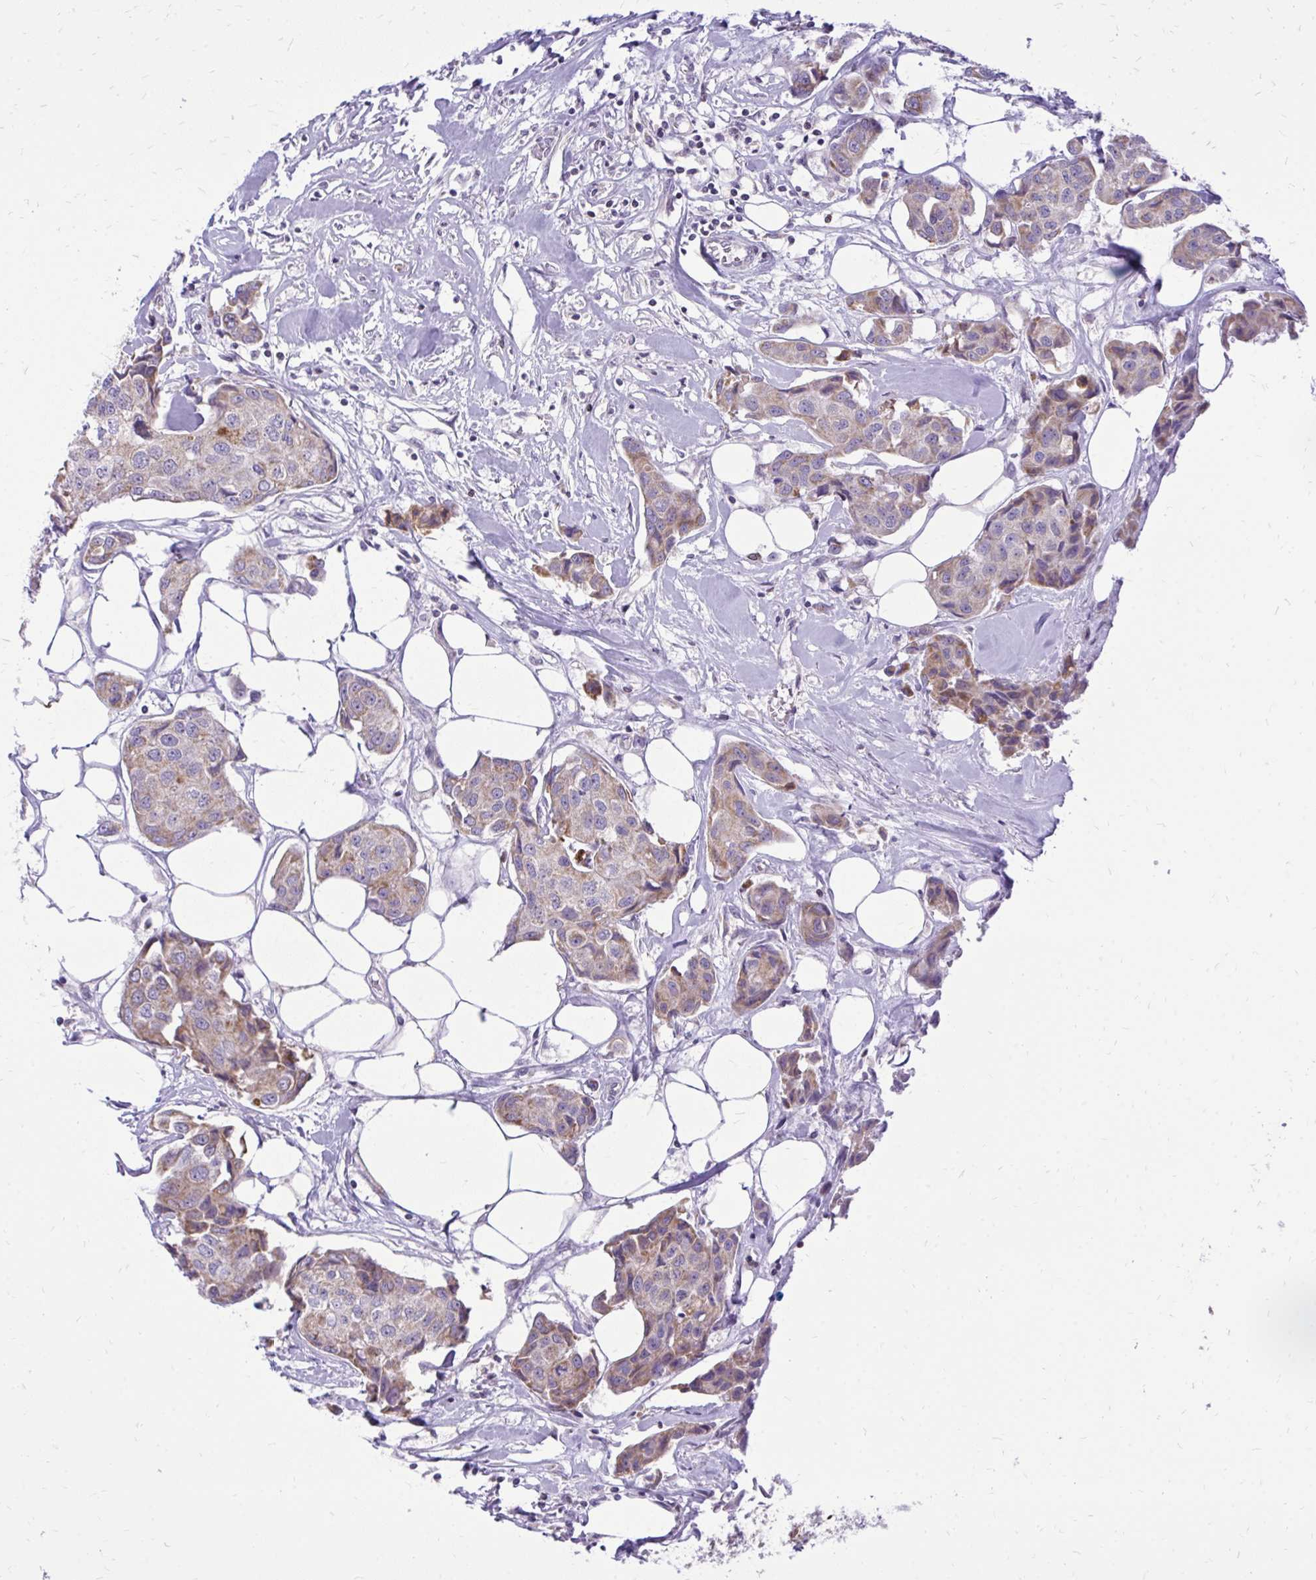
{"staining": {"intensity": "weak", "quantity": "25%-75%", "location": "cytoplasmic/membranous"}, "tissue": "breast cancer", "cell_type": "Tumor cells", "image_type": "cancer", "snomed": [{"axis": "morphology", "description": "Duct carcinoma"}, {"axis": "topography", "description": "Breast"}, {"axis": "topography", "description": "Lymph node"}], "caption": "The immunohistochemical stain shows weak cytoplasmic/membranous staining in tumor cells of infiltrating ductal carcinoma (breast) tissue. The protein of interest is stained brown, and the nuclei are stained in blue (DAB IHC with brightfield microscopy, high magnification).", "gene": "RPS6KA2", "patient": {"sex": "female", "age": 80}}